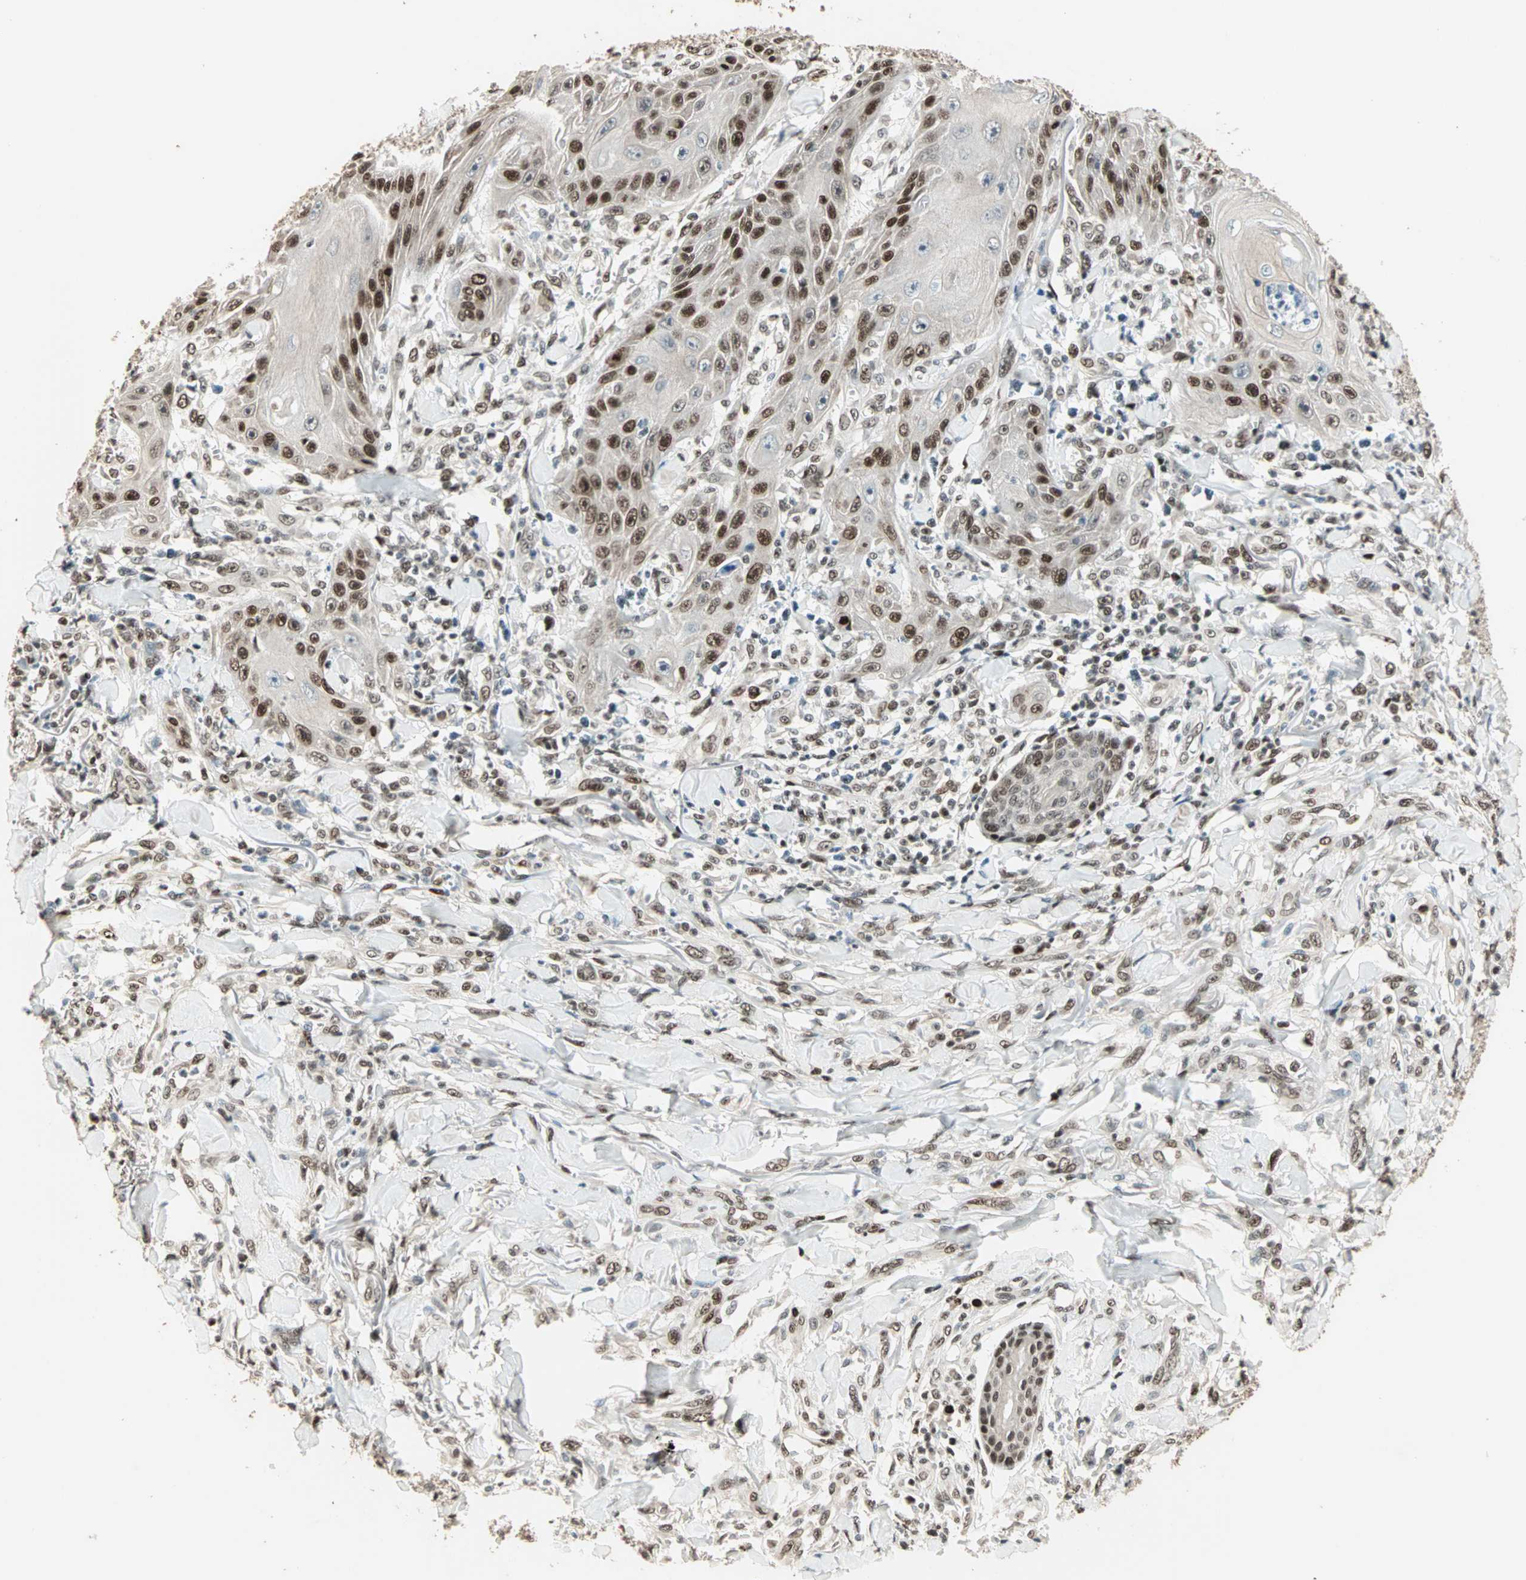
{"staining": {"intensity": "strong", "quantity": ">75%", "location": "nuclear"}, "tissue": "skin cancer", "cell_type": "Tumor cells", "image_type": "cancer", "snomed": [{"axis": "morphology", "description": "Squamous cell carcinoma, NOS"}, {"axis": "topography", "description": "Skin"}], "caption": "Immunohistochemical staining of human skin cancer (squamous cell carcinoma) reveals high levels of strong nuclear staining in about >75% of tumor cells.", "gene": "MDC1", "patient": {"sex": "female", "age": 78}}